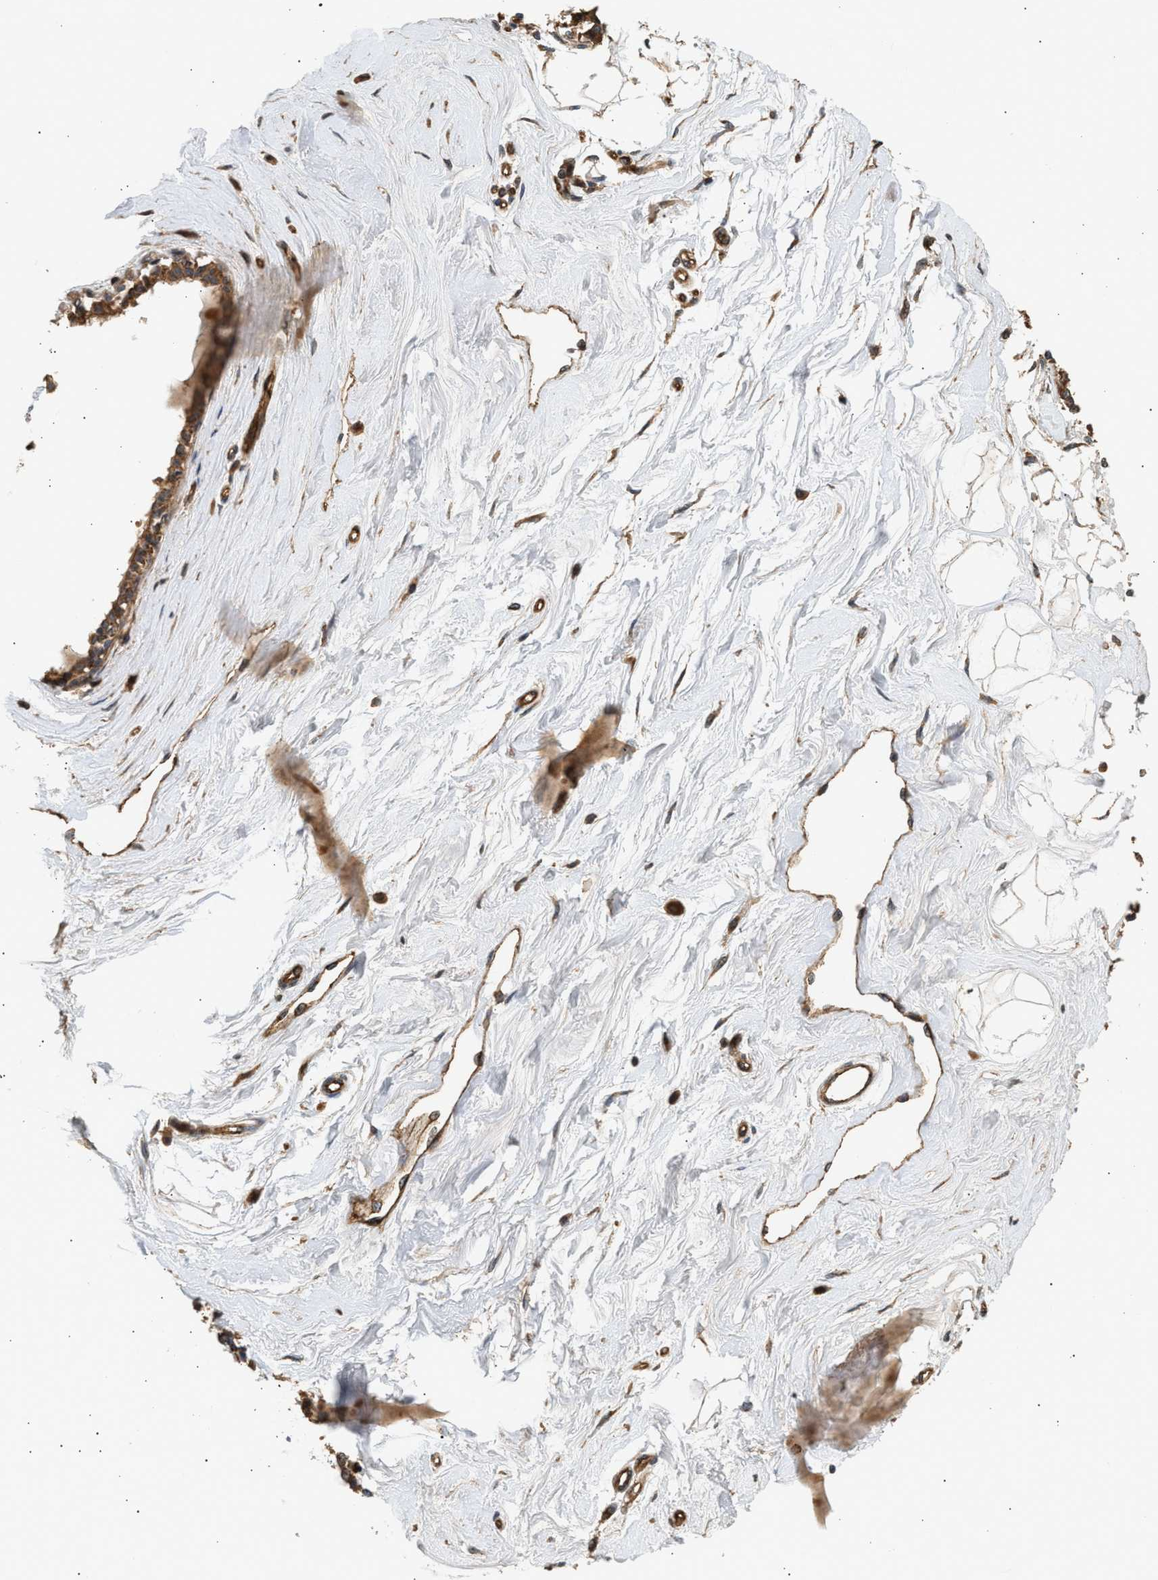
{"staining": {"intensity": "weak", "quantity": "25%-75%", "location": "cytoplasmic/membranous"}, "tissue": "breast", "cell_type": "Adipocytes", "image_type": "normal", "snomed": [{"axis": "morphology", "description": "Normal tissue, NOS"}, {"axis": "topography", "description": "Breast"}], "caption": "Immunohistochemical staining of normal breast demonstrates low levels of weak cytoplasmic/membranous staining in about 25%-75% of adipocytes.", "gene": "DUSP14", "patient": {"sex": "female", "age": 45}}